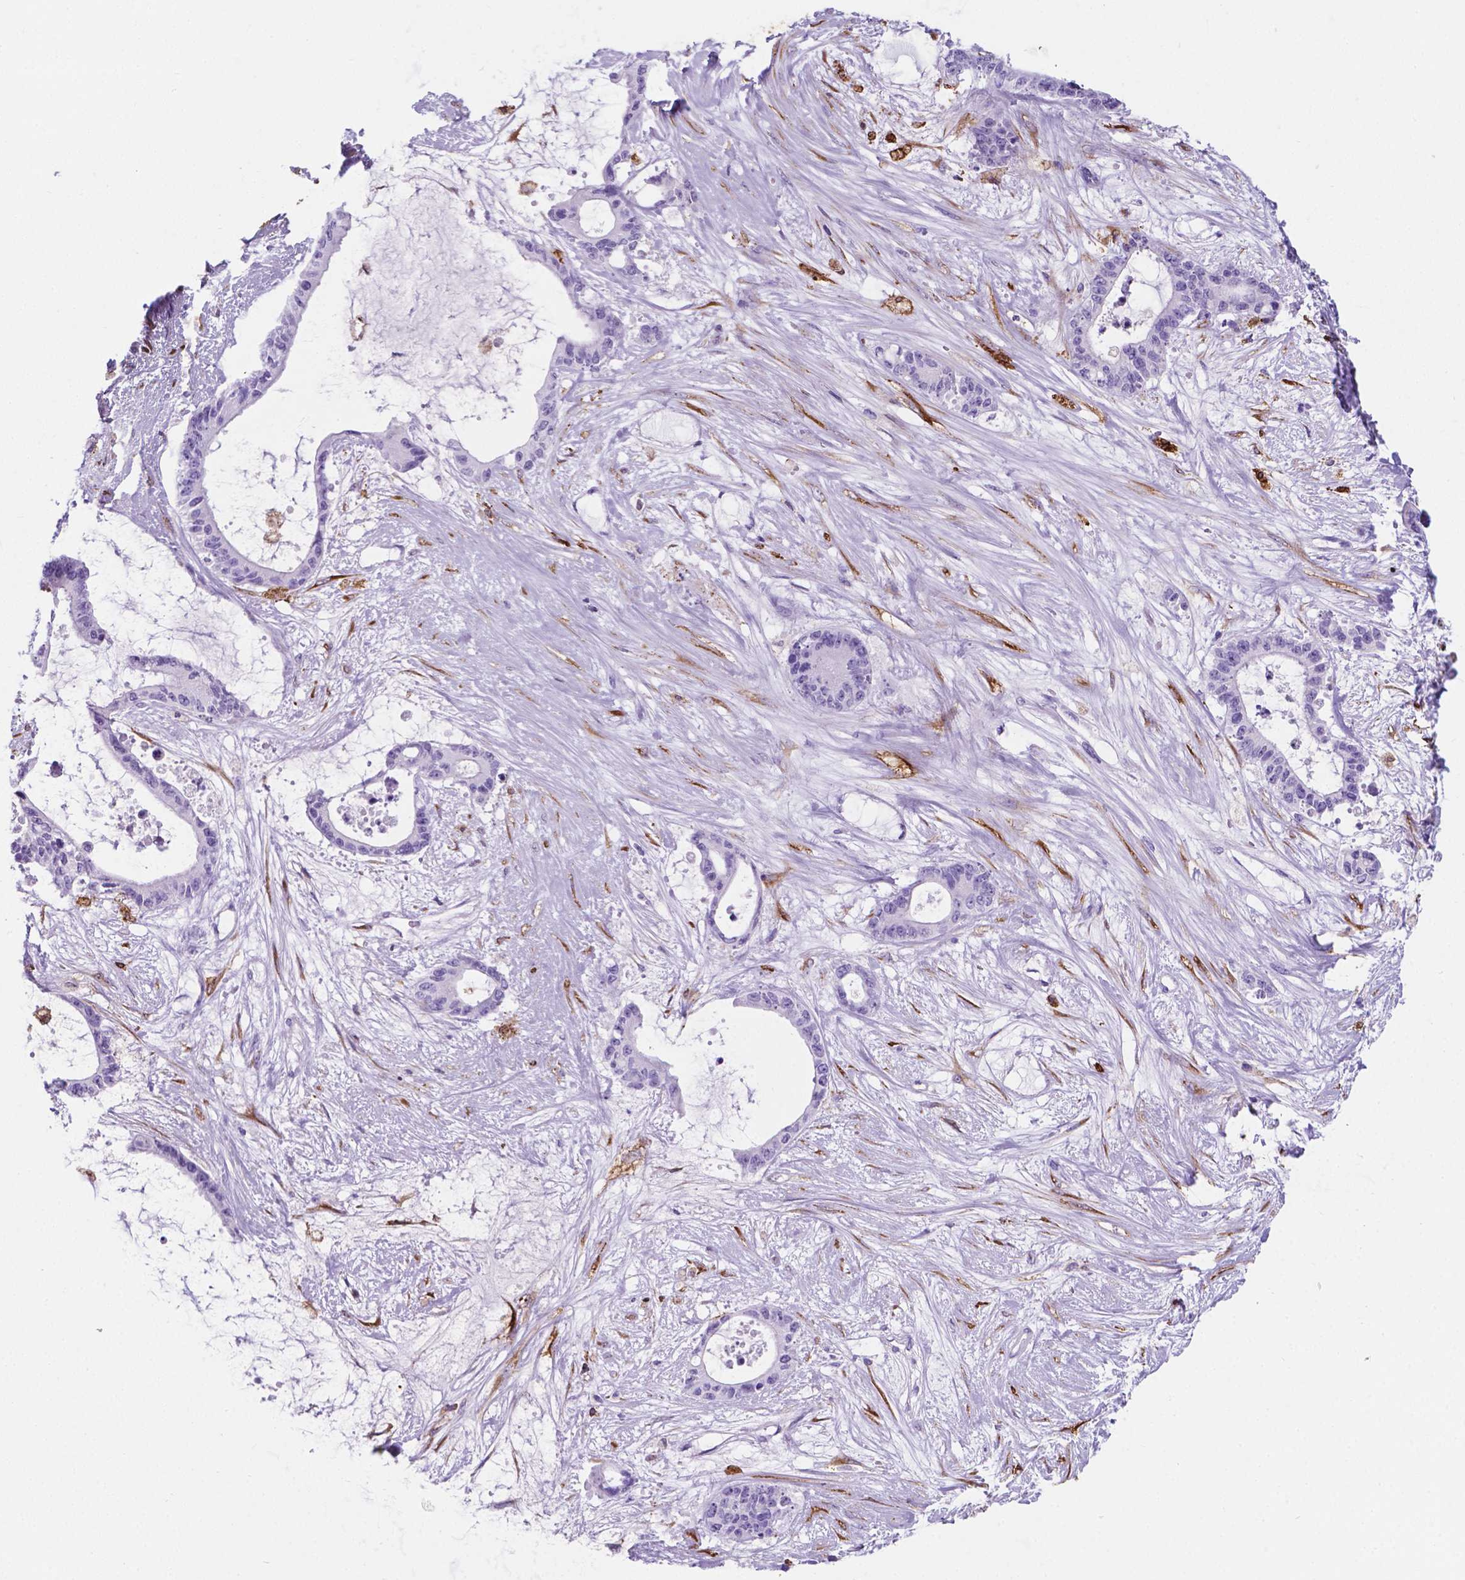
{"staining": {"intensity": "negative", "quantity": "none", "location": "none"}, "tissue": "liver cancer", "cell_type": "Tumor cells", "image_type": "cancer", "snomed": [{"axis": "morphology", "description": "Normal tissue, NOS"}, {"axis": "morphology", "description": "Cholangiocarcinoma"}, {"axis": "topography", "description": "Liver"}, {"axis": "topography", "description": "Peripheral nerve tissue"}], "caption": "IHC micrograph of neoplastic tissue: human liver cancer stained with DAB (3,3'-diaminobenzidine) shows no significant protein staining in tumor cells.", "gene": "MACF1", "patient": {"sex": "female", "age": 73}}